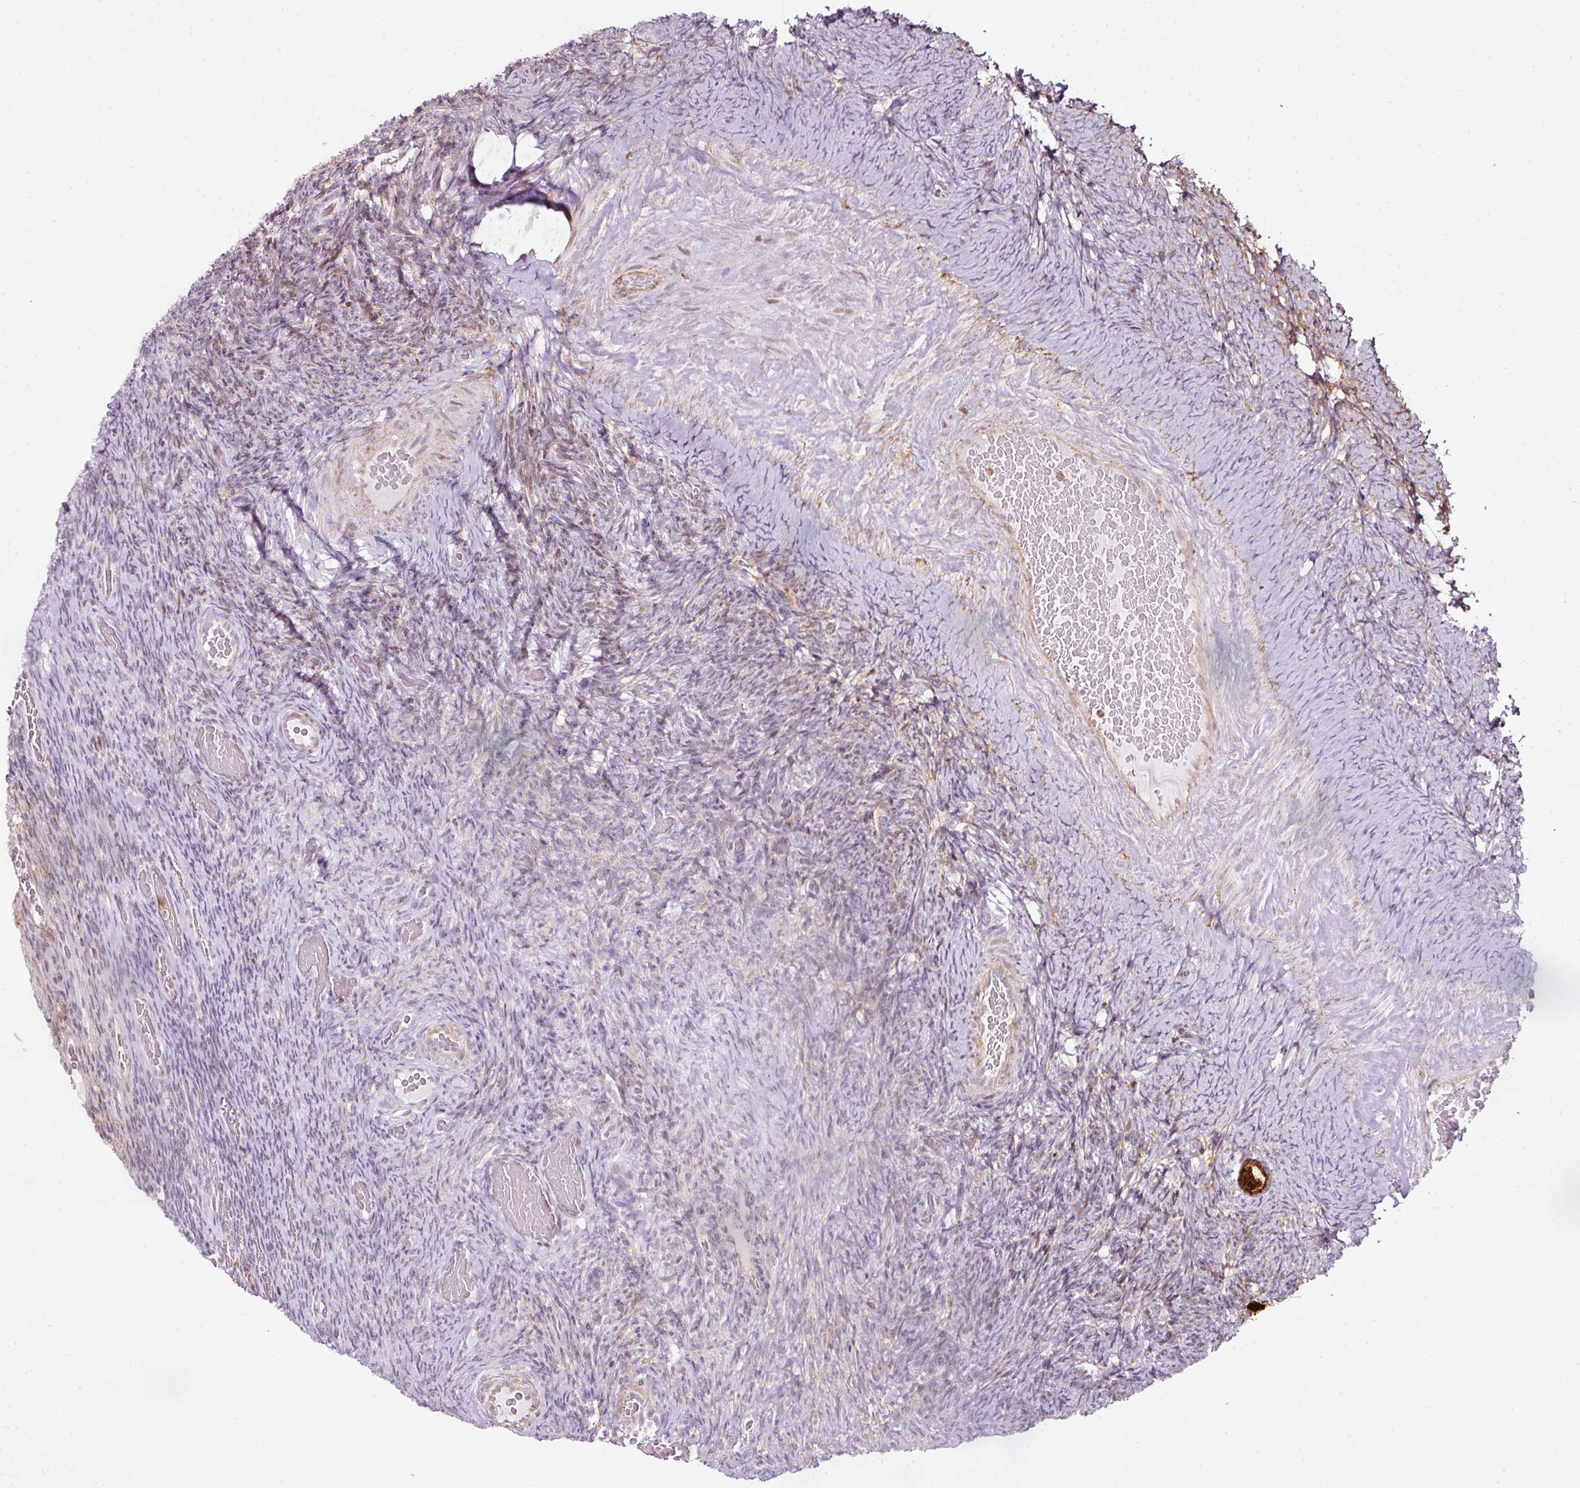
{"staining": {"intensity": "strong", "quantity": ">75%", "location": "cytoplasmic/membranous"}, "tissue": "ovary", "cell_type": "Follicle cells", "image_type": "normal", "snomed": [{"axis": "morphology", "description": "Normal tissue, NOS"}, {"axis": "topography", "description": "Ovary"}], "caption": "Ovary stained with immunohistochemistry shows strong cytoplasmic/membranous expression in about >75% of follicle cells. (DAB (3,3'-diaminobenzidine) = brown stain, brightfield microscopy at high magnification).", "gene": "SCNM1", "patient": {"sex": "female", "age": 34}}